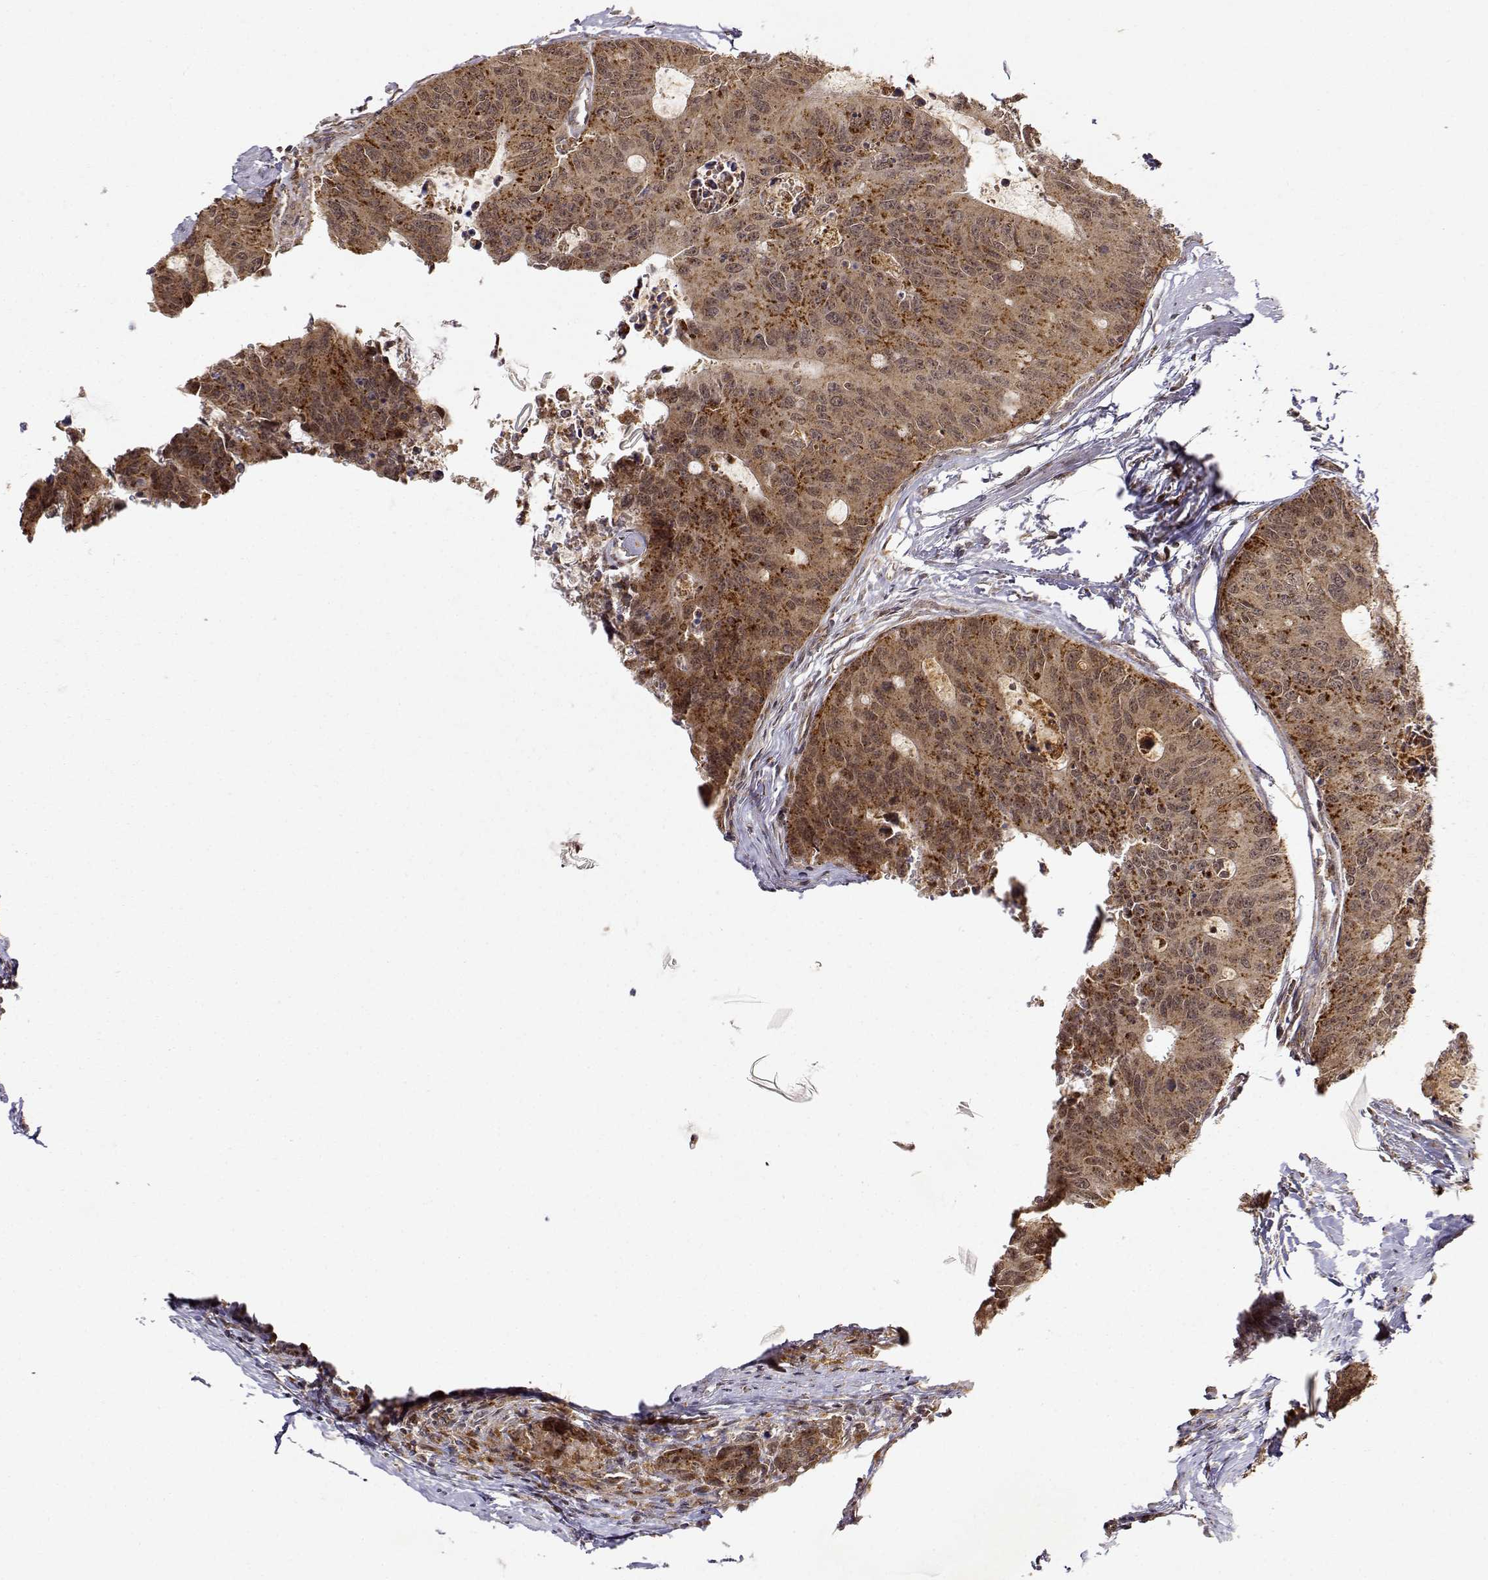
{"staining": {"intensity": "moderate", "quantity": ">75%", "location": "cytoplasmic/membranous"}, "tissue": "colorectal cancer", "cell_type": "Tumor cells", "image_type": "cancer", "snomed": [{"axis": "morphology", "description": "Adenocarcinoma, NOS"}, {"axis": "topography", "description": "Colon"}], "caption": "There is medium levels of moderate cytoplasmic/membranous positivity in tumor cells of colorectal cancer, as demonstrated by immunohistochemical staining (brown color).", "gene": "RNF13", "patient": {"sex": "male", "age": 67}}